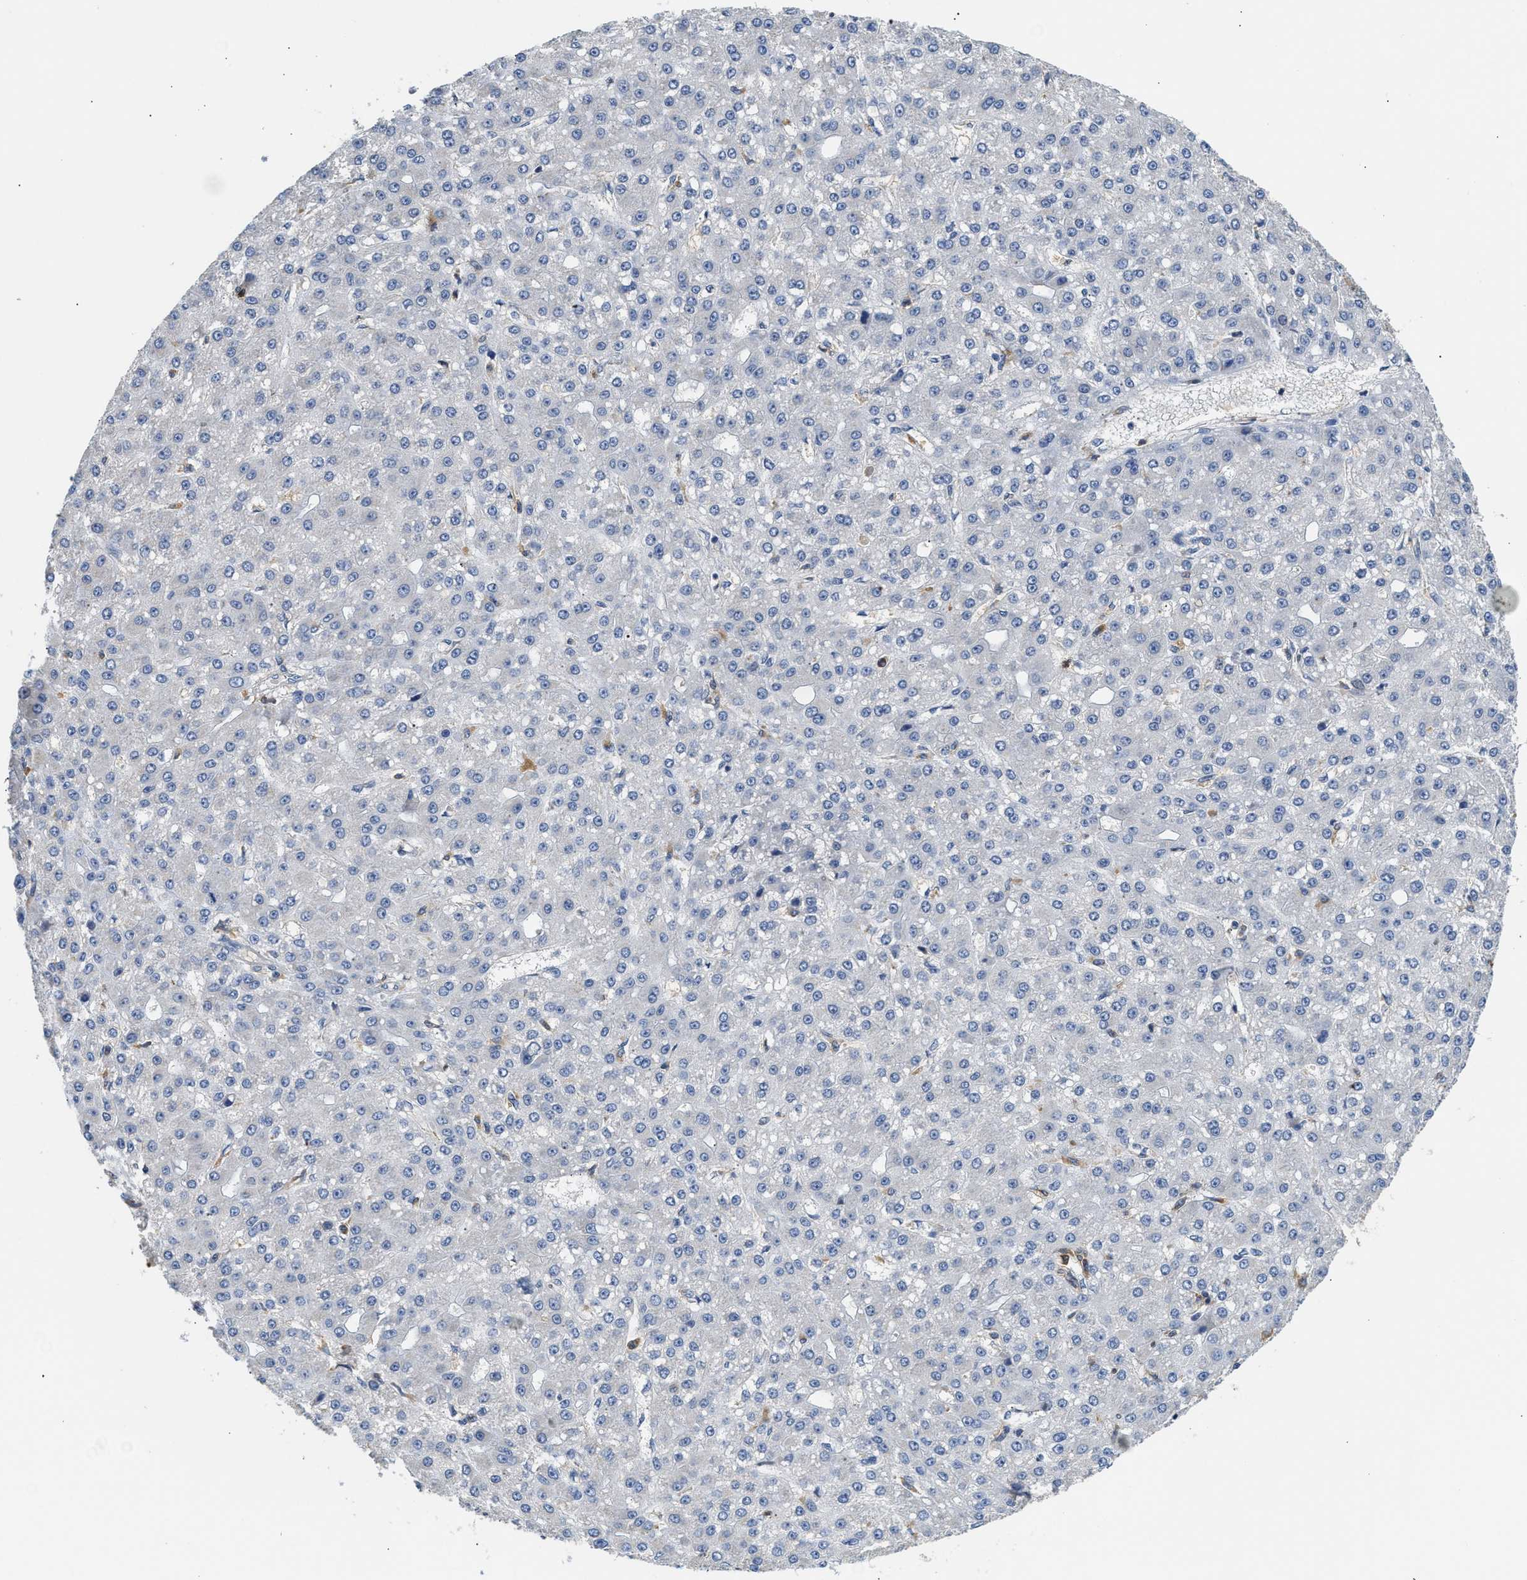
{"staining": {"intensity": "negative", "quantity": "none", "location": "none"}, "tissue": "liver cancer", "cell_type": "Tumor cells", "image_type": "cancer", "snomed": [{"axis": "morphology", "description": "Carcinoma, Hepatocellular, NOS"}, {"axis": "topography", "description": "Liver"}], "caption": "This is a image of immunohistochemistry staining of hepatocellular carcinoma (liver), which shows no expression in tumor cells.", "gene": "RAB31", "patient": {"sex": "male", "age": 67}}